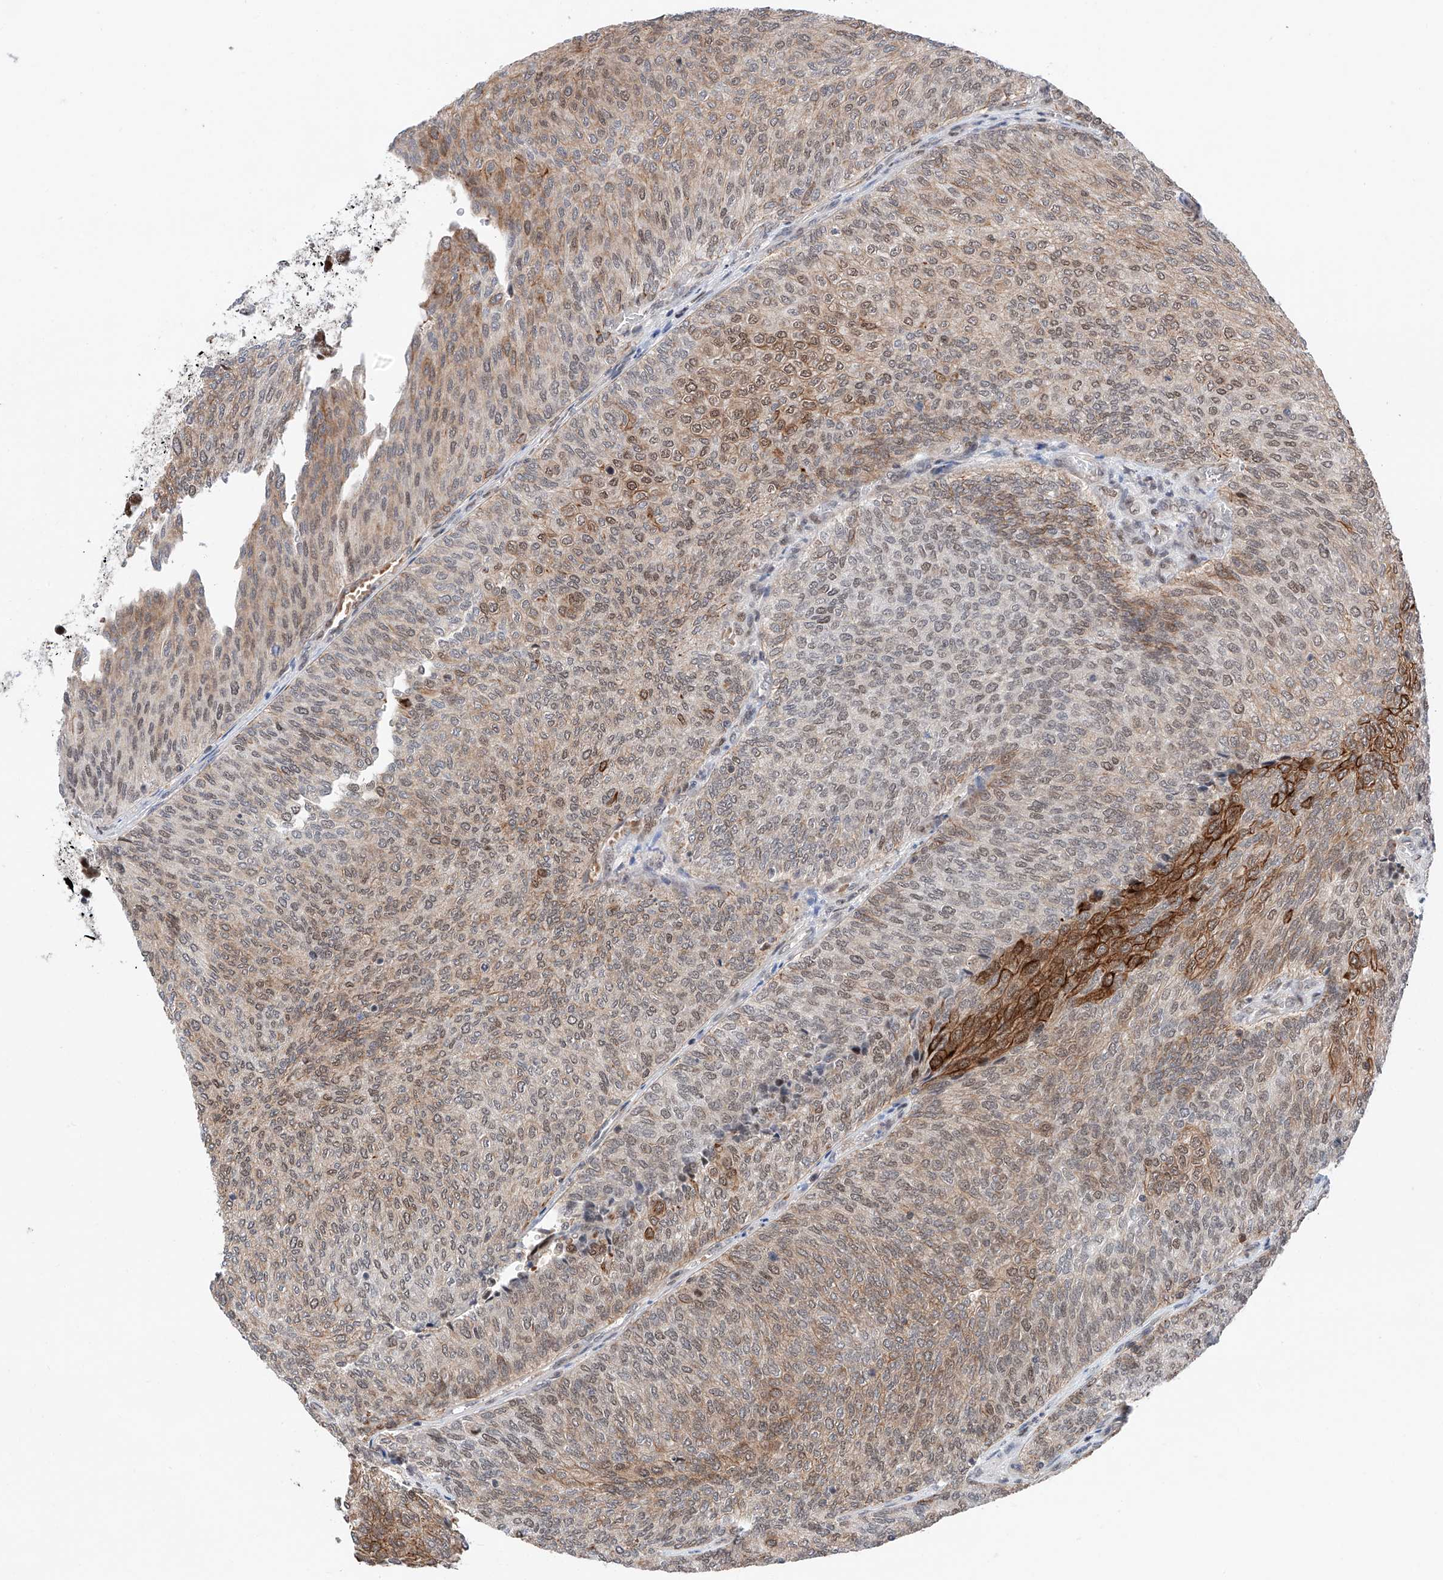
{"staining": {"intensity": "moderate", "quantity": ">75%", "location": "cytoplasmic/membranous"}, "tissue": "urothelial cancer", "cell_type": "Tumor cells", "image_type": "cancer", "snomed": [{"axis": "morphology", "description": "Urothelial carcinoma, Low grade"}, {"axis": "topography", "description": "Urinary bladder"}], "caption": "There is medium levels of moderate cytoplasmic/membranous staining in tumor cells of urothelial cancer, as demonstrated by immunohistochemical staining (brown color).", "gene": "SNRNP200", "patient": {"sex": "female", "age": 79}}